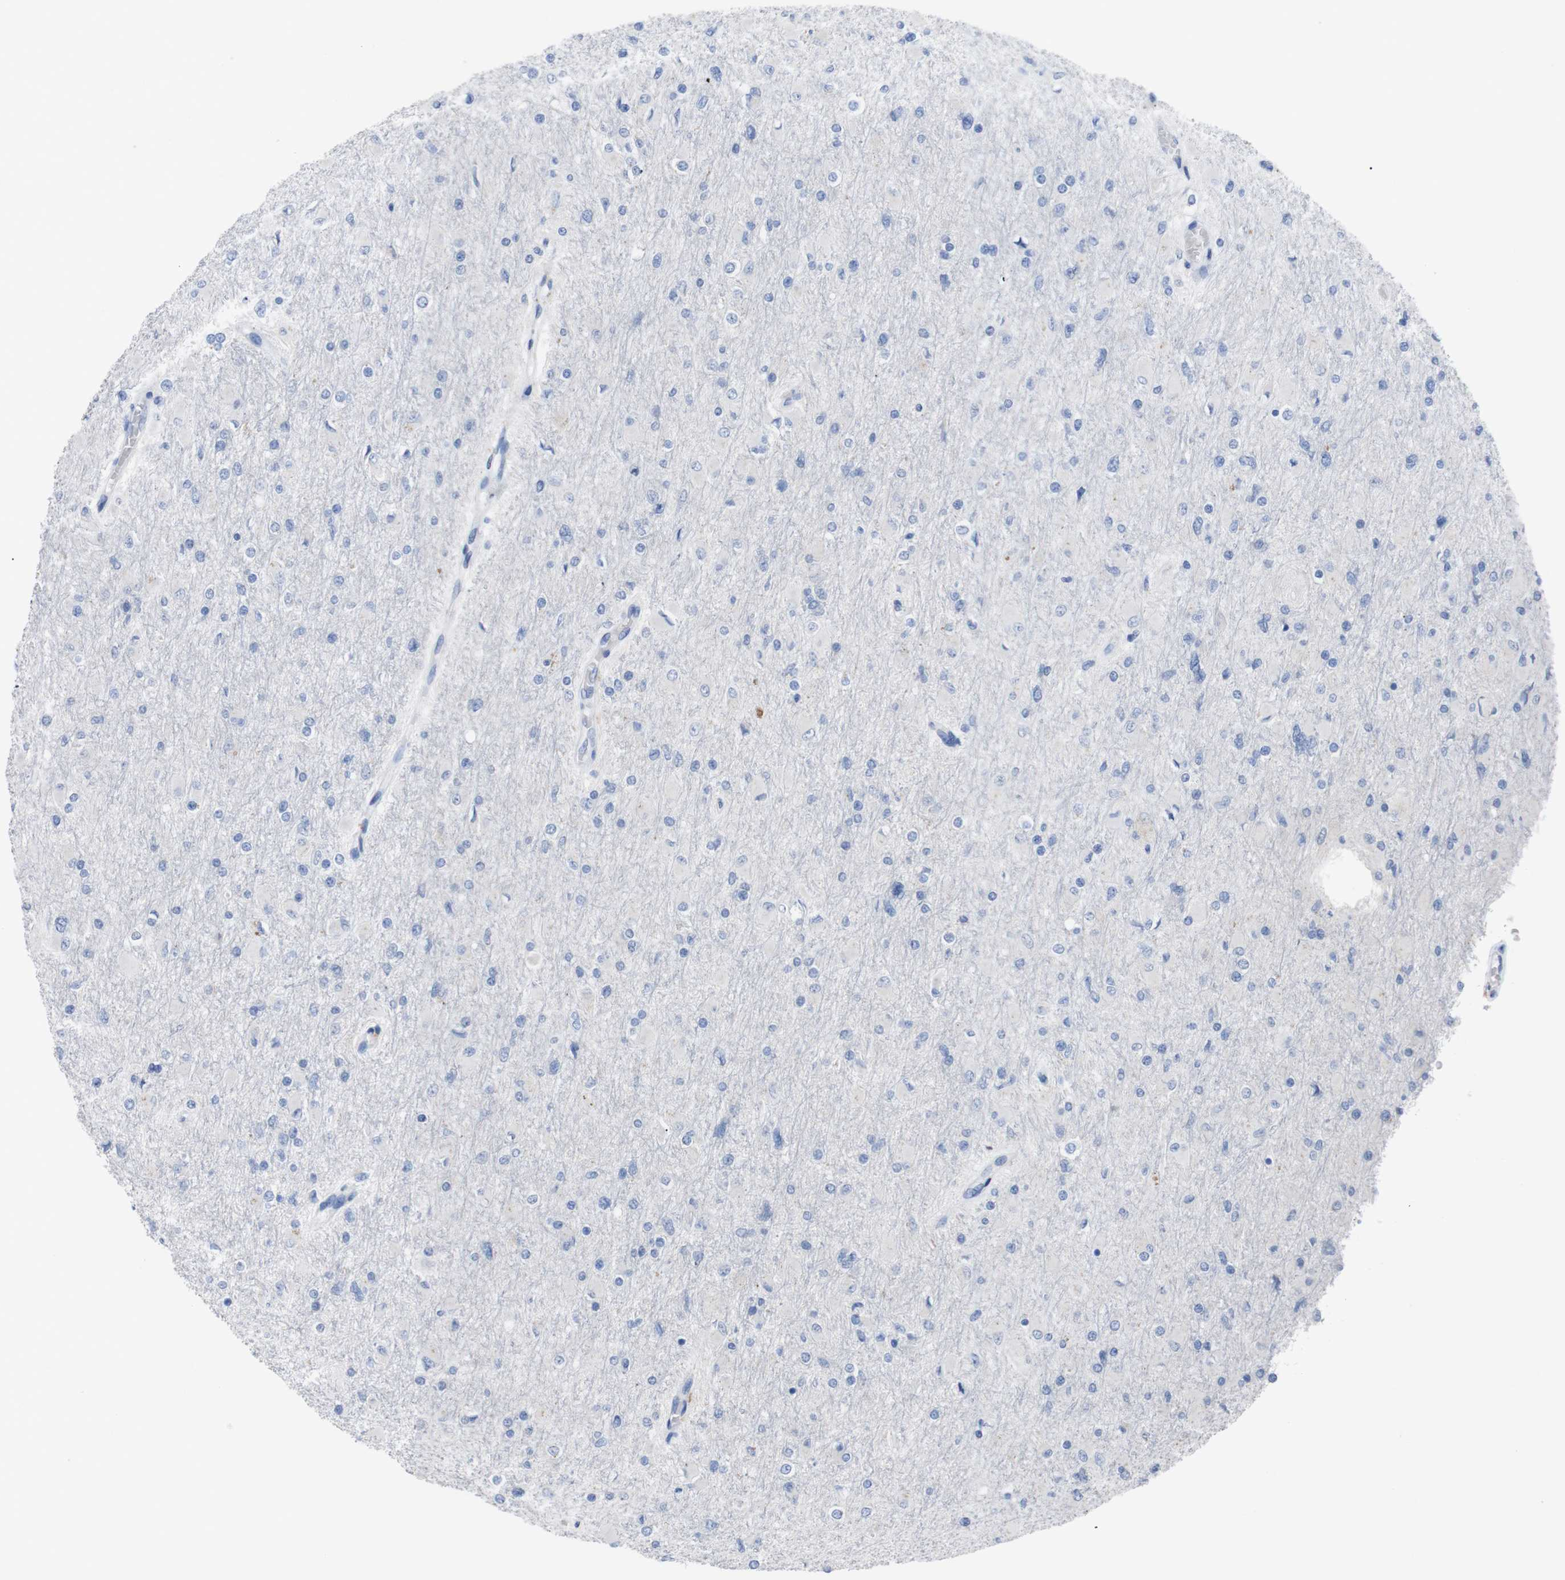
{"staining": {"intensity": "negative", "quantity": "none", "location": "none"}, "tissue": "glioma", "cell_type": "Tumor cells", "image_type": "cancer", "snomed": [{"axis": "morphology", "description": "Glioma, malignant, High grade"}, {"axis": "topography", "description": "Cerebral cortex"}], "caption": "Tumor cells are negative for protein expression in human malignant high-grade glioma. (DAB immunohistochemistry (IHC) visualized using brightfield microscopy, high magnification).", "gene": "GJB2", "patient": {"sex": "female", "age": 36}}